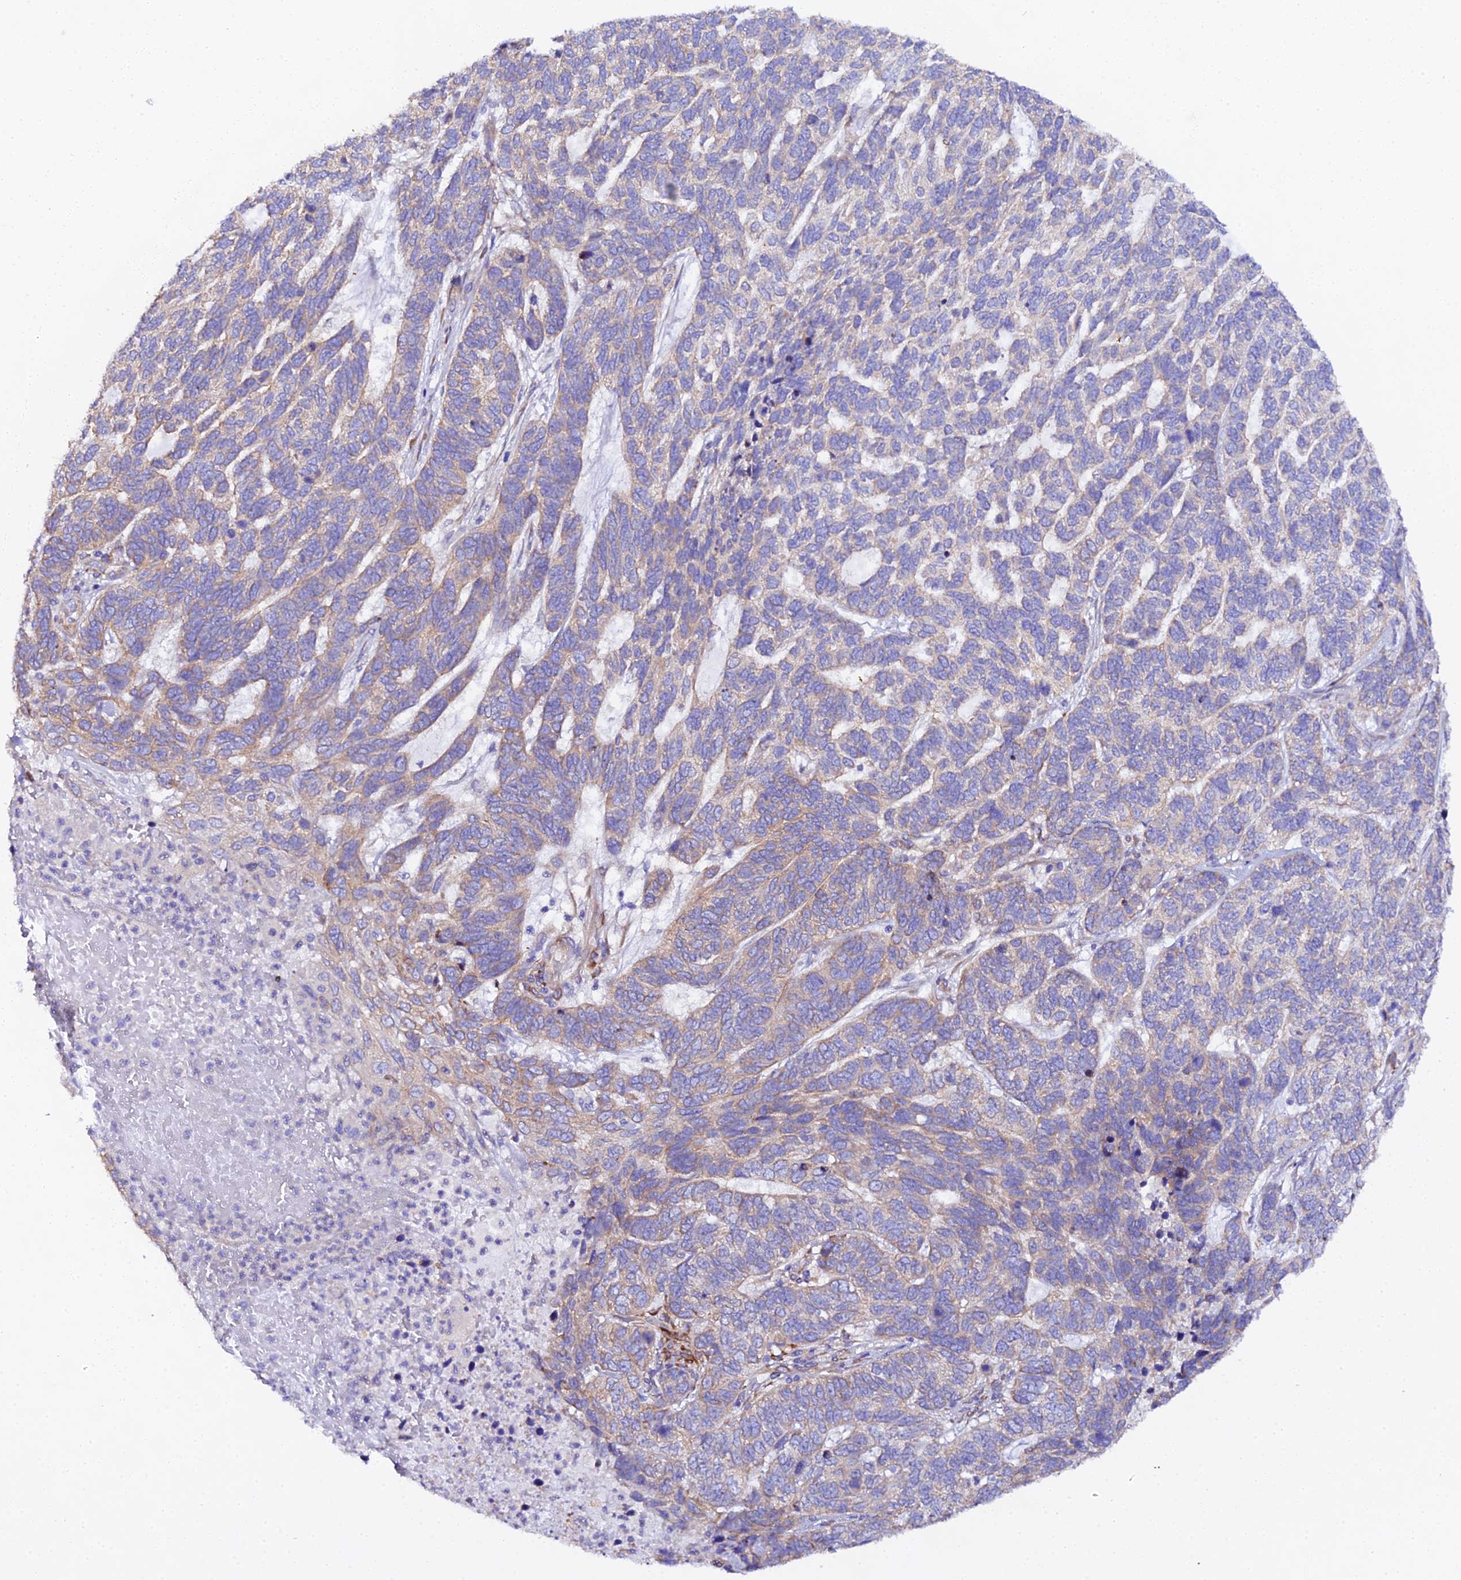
{"staining": {"intensity": "weak", "quantity": "25%-75%", "location": "cytoplasmic/membranous"}, "tissue": "skin cancer", "cell_type": "Tumor cells", "image_type": "cancer", "snomed": [{"axis": "morphology", "description": "Basal cell carcinoma"}, {"axis": "topography", "description": "Skin"}], "caption": "Skin cancer was stained to show a protein in brown. There is low levels of weak cytoplasmic/membranous expression in approximately 25%-75% of tumor cells.", "gene": "CFAP45", "patient": {"sex": "female", "age": 65}}